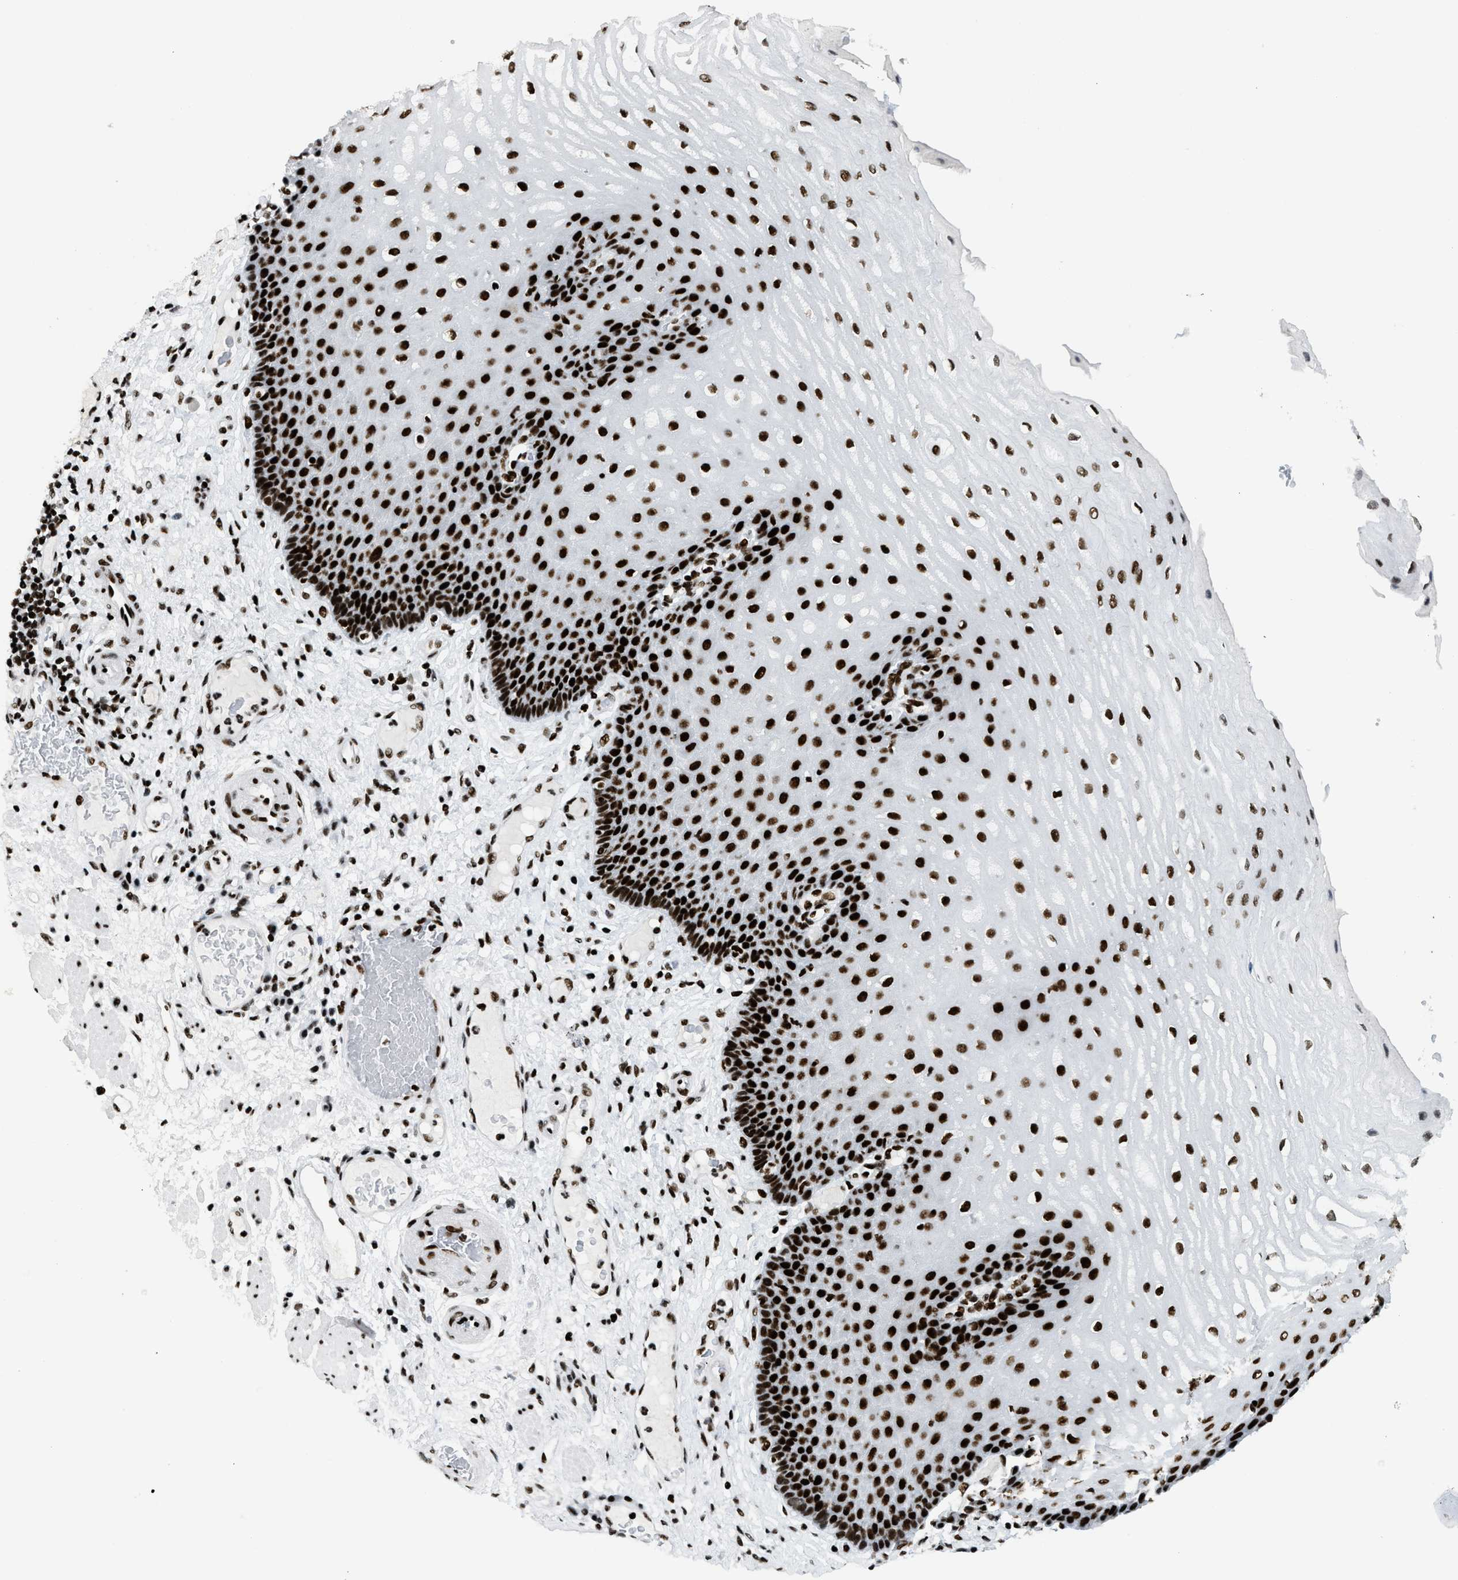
{"staining": {"intensity": "strong", "quantity": ">75%", "location": "nuclear"}, "tissue": "esophagus", "cell_type": "Squamous epithelial cells", "image_type": "normal", "snomed": [{"axis": "morphology", "description": "Normal tissue, NOS"}, {"axis": "topography", "description": "Esophagus"}], "caption": "Immunohistochemistry (IHC) of benign human esophagus demonstrates high levels of strong nuclear positivity in approximately >75% of squamous epithelial cells. The staining was performed using DAB to visualize the protein expression in brown, while the nuclei were stained in blue with hematoxylin (Magnification: 20x).", "gene": "PIF1", "patient": {"sex": "male", "age": 54}}